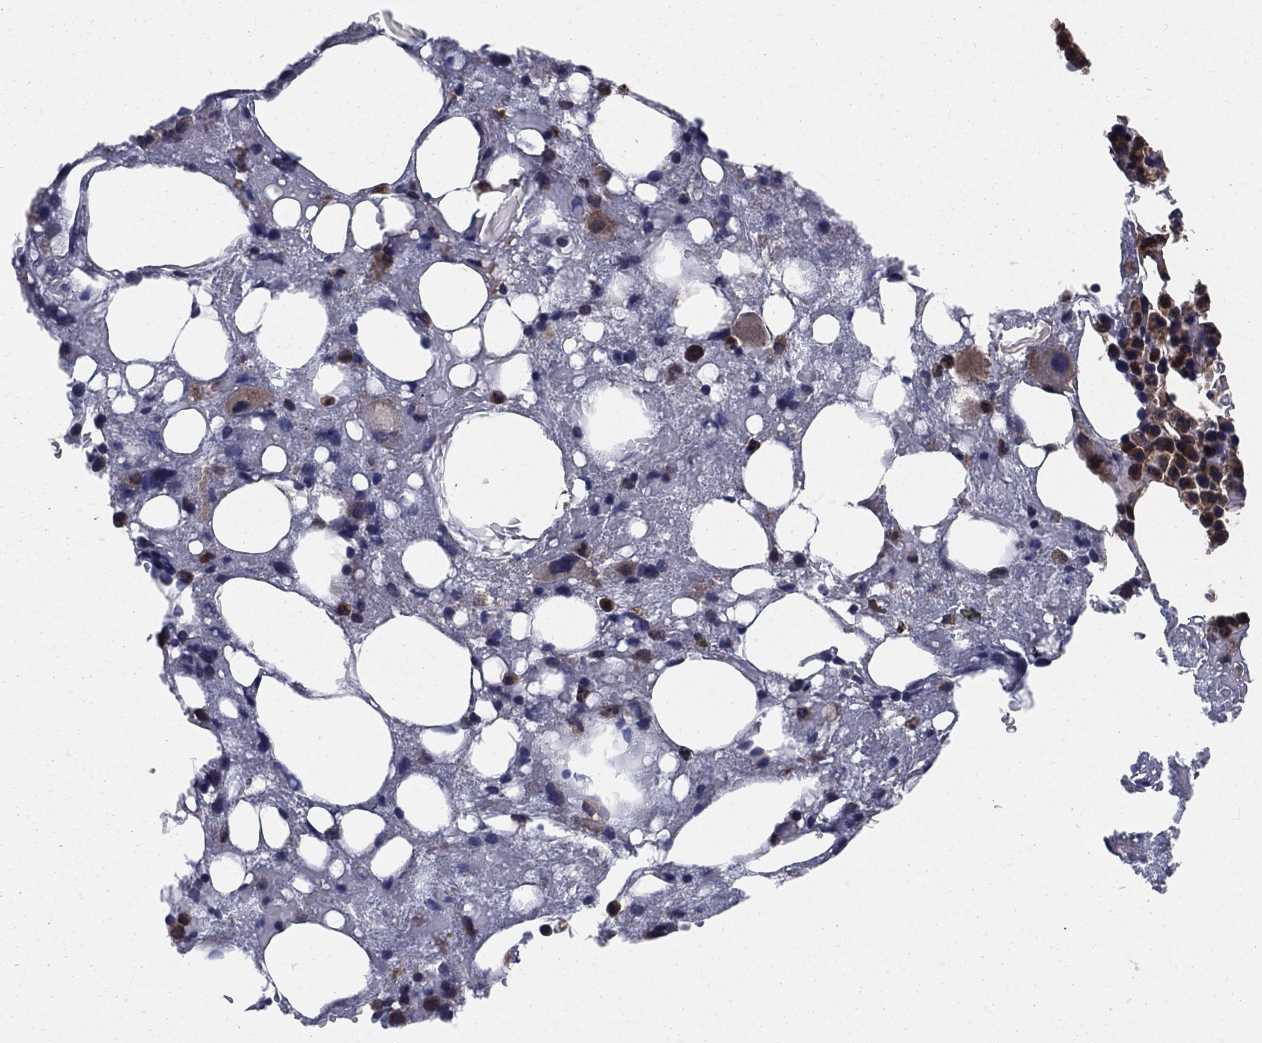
{"staining": {"intensity": "strong", "quantity": "25%-75%", "location": "cytoplasmic/membranous"}, "tissue": "bone marrow", "cell_type": "Hematopoietic cells", "image_type": "normal", "snomed": [{"axis": "morphology", "description": "Normal tissue, NOS"}, {"axis": "topography", "description": "Bone marrow"}], "caption": "Brown immunohistochemical staining in benign human bone marrow shows strong cytoplasmic/membranous staining in approximately 25%-75% of hematopoietic cells.", "gene": "CERT1", "patient": {"sex": "female", "age": 54}}